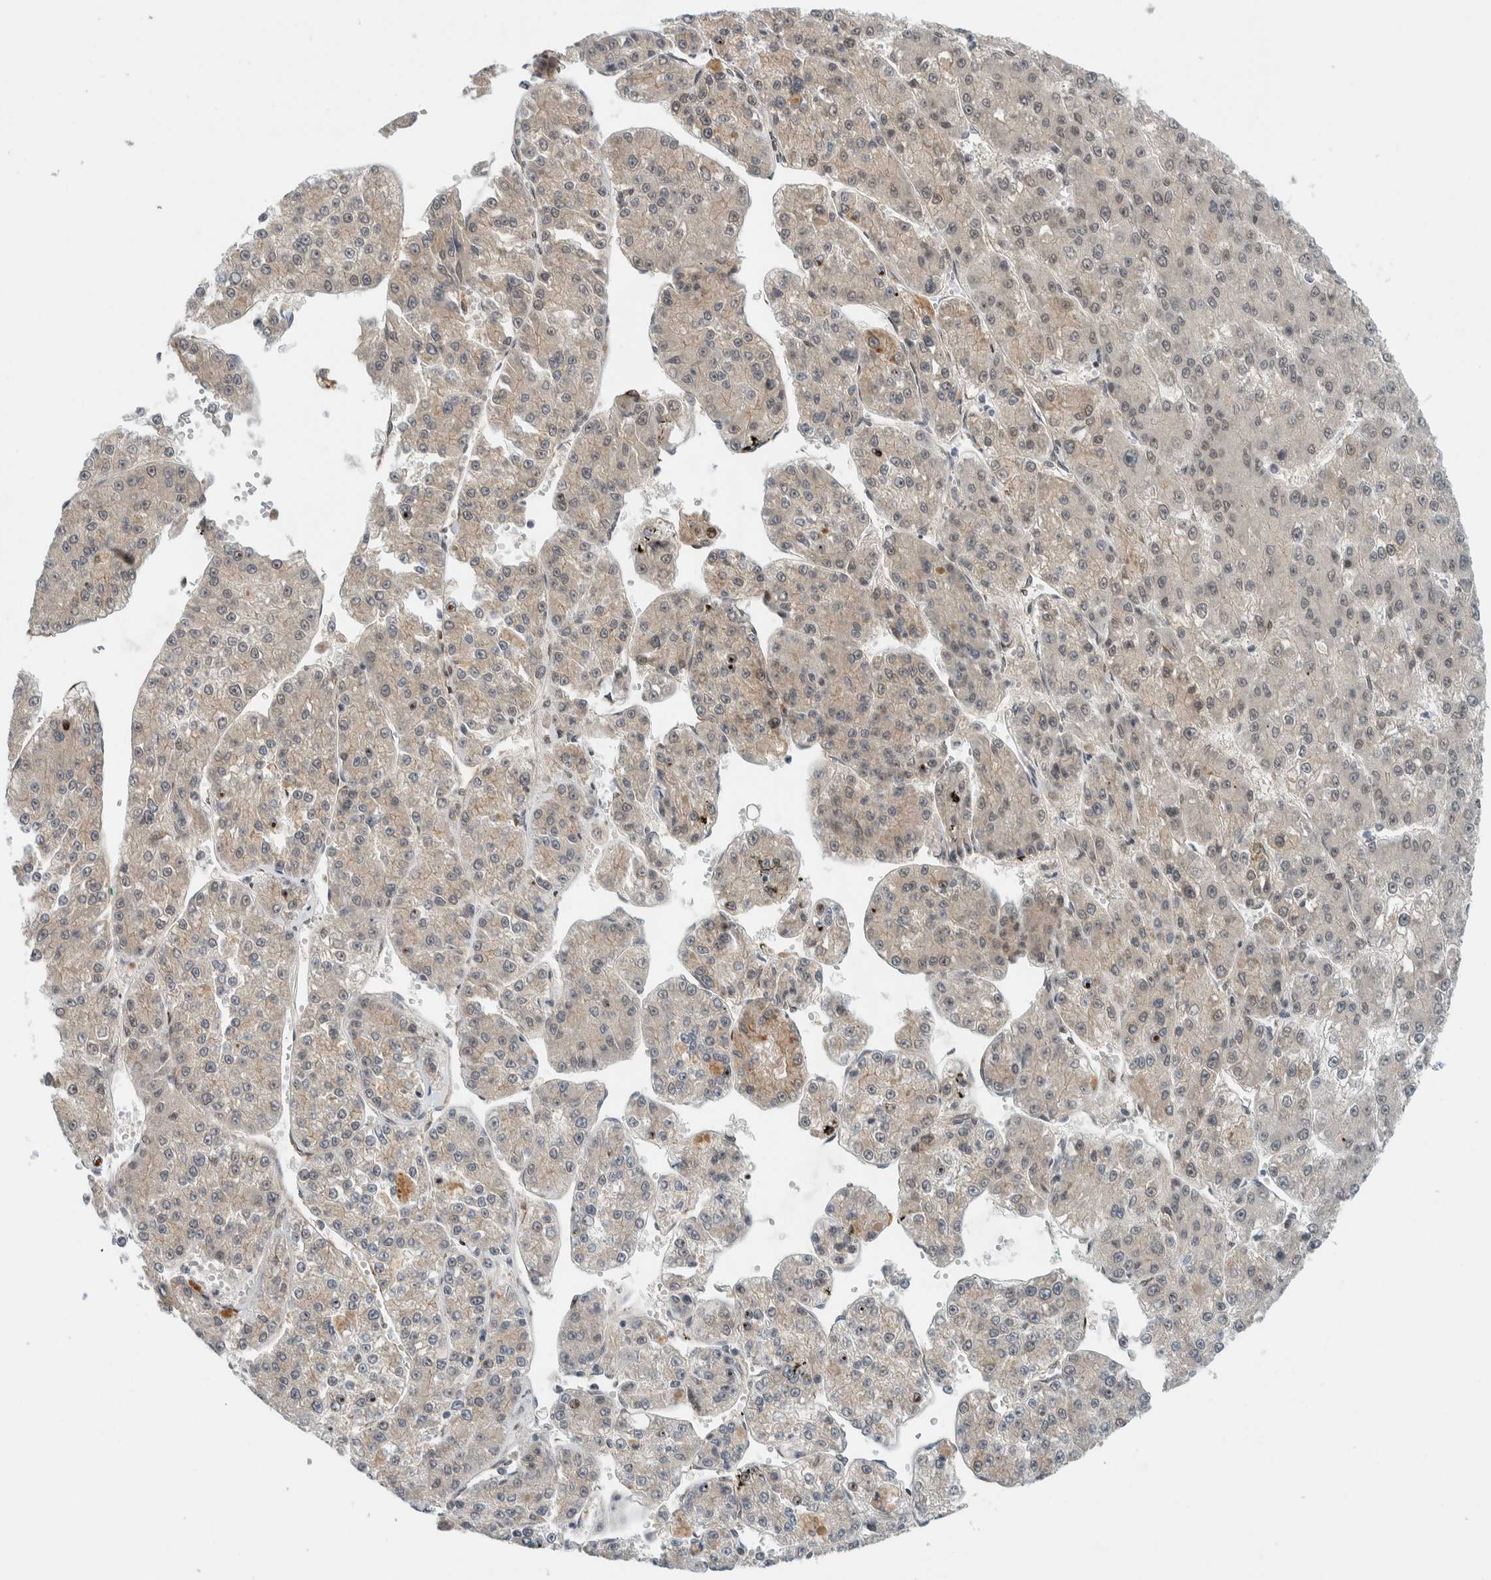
{"staining": {"intensity": "weak", "quantity": "<25%", "location": "cytoplasmic/membranous"}, "tissue": "liver cancer", "cell_type": "Tumor cells", "image_type": "cancer", "snomed": [{"axis": "morphology", "description": "Carcinoma, Hepatocellular, NOS"}, {"axis": "topography", "description": "Liver"}], "caption": "Protein analysis of hepatocellular carcinoma (liver) reveals no significant positivity in tumor cells. (DAB immunohistochemistry (IHC) visualized using brightfield microscopy, high magnification).", "gene": "TNRC18", "patient": {"sex": "female", "age": 73}}